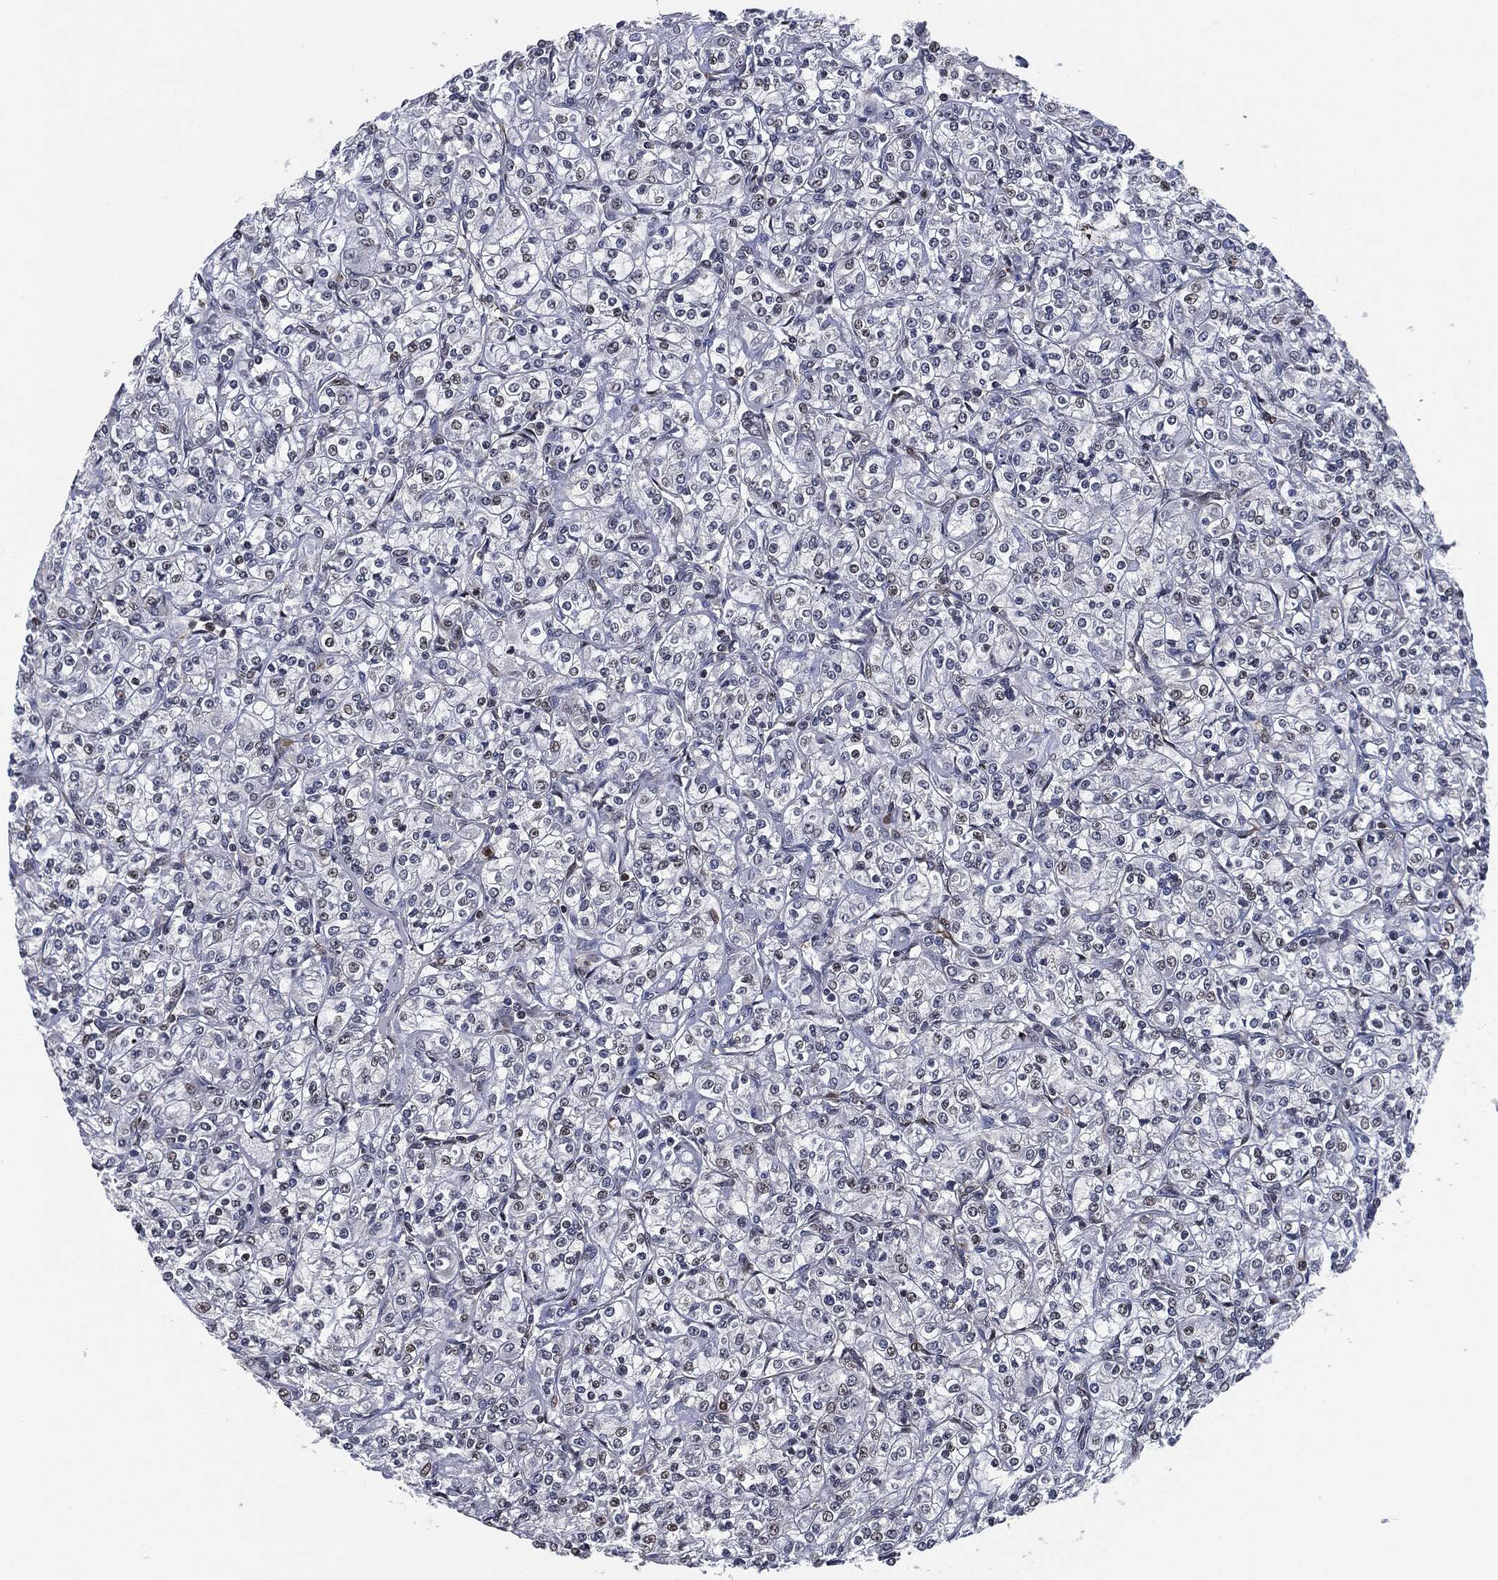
{"staining": {"intensity": "moderate", "quantity": "<25%", "location": "nuclear"}, "tissue": "renal cancer", "cell_type": "Tumor cells", "image_type": "cancer", "snomed": [{"axis": "morphology", "description": "Adenocarcinoma, NOS"}, {"axis": "topography", "description": "Kidney"}], "caption": "An image of adenocarcinoma (renal) stained for a protein demonstrates moderate nuclear brown staining in tumor cells. (brown staining indicates protein expression, while blue staining denotes nuclei).", "gene": "AKT2", "patient": {"sex": "male", "age": 77}}